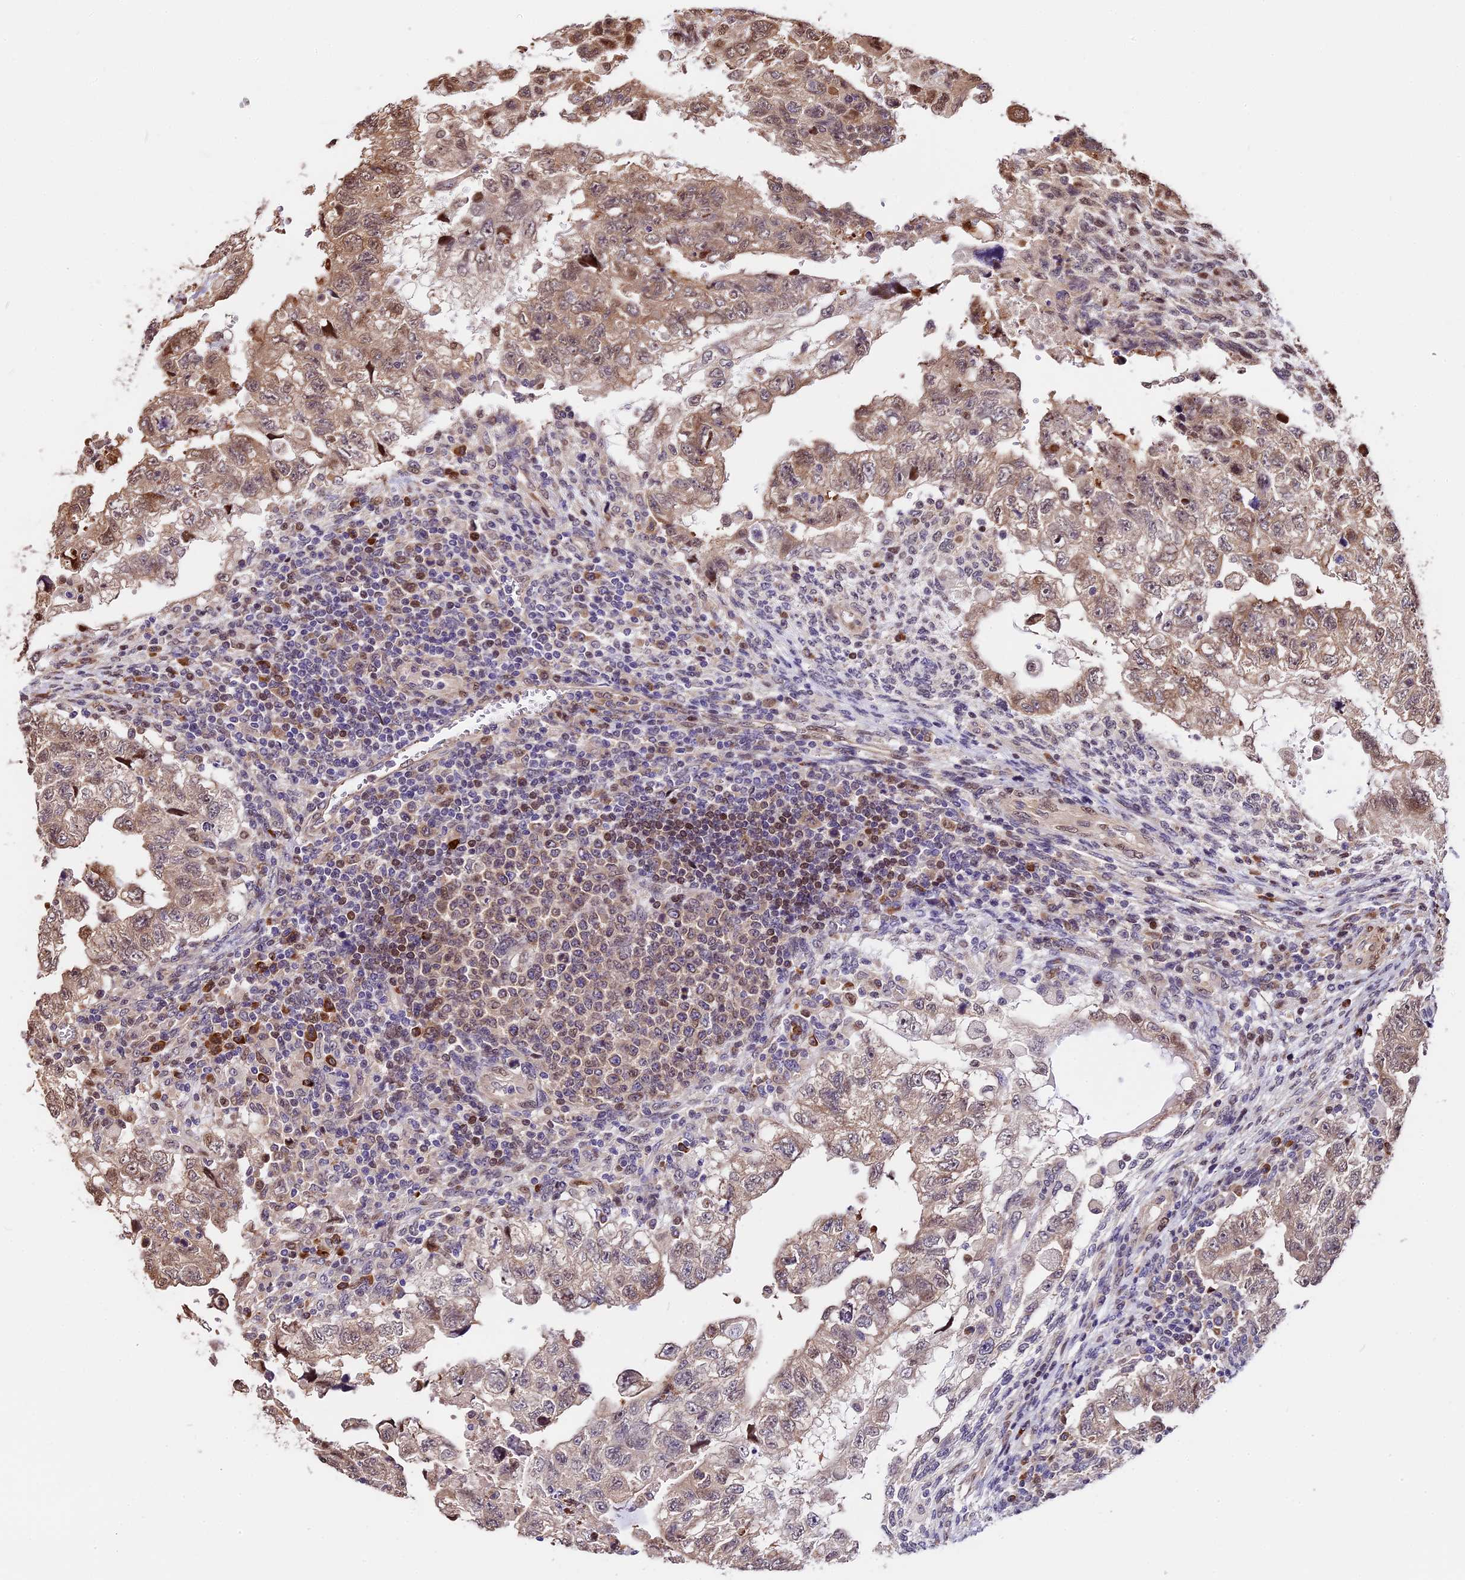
{"staining": {"intensity": "weak", "quantity": ">75%", "location": "cytoplasmic/membranous,nuclear"}, "tissue": "testis cancer", "cell_type": "Tumor cells", "image_type": "cancer", "snomed": [{"axis": "morphology", "description": "Carcinoma, Embryonal, NOS"}, {"axis": "topography", "description": "Testis"}], "caption": "Embryonal carcinoma (testis) was stained to show a protein in brown. There is low levels of weak cytoplasmic/membranous and nuclear staining in approximately >75% of tumor cells.", "gene": "HERPUD1", "patient": {"sex": "male", "age": 36}}